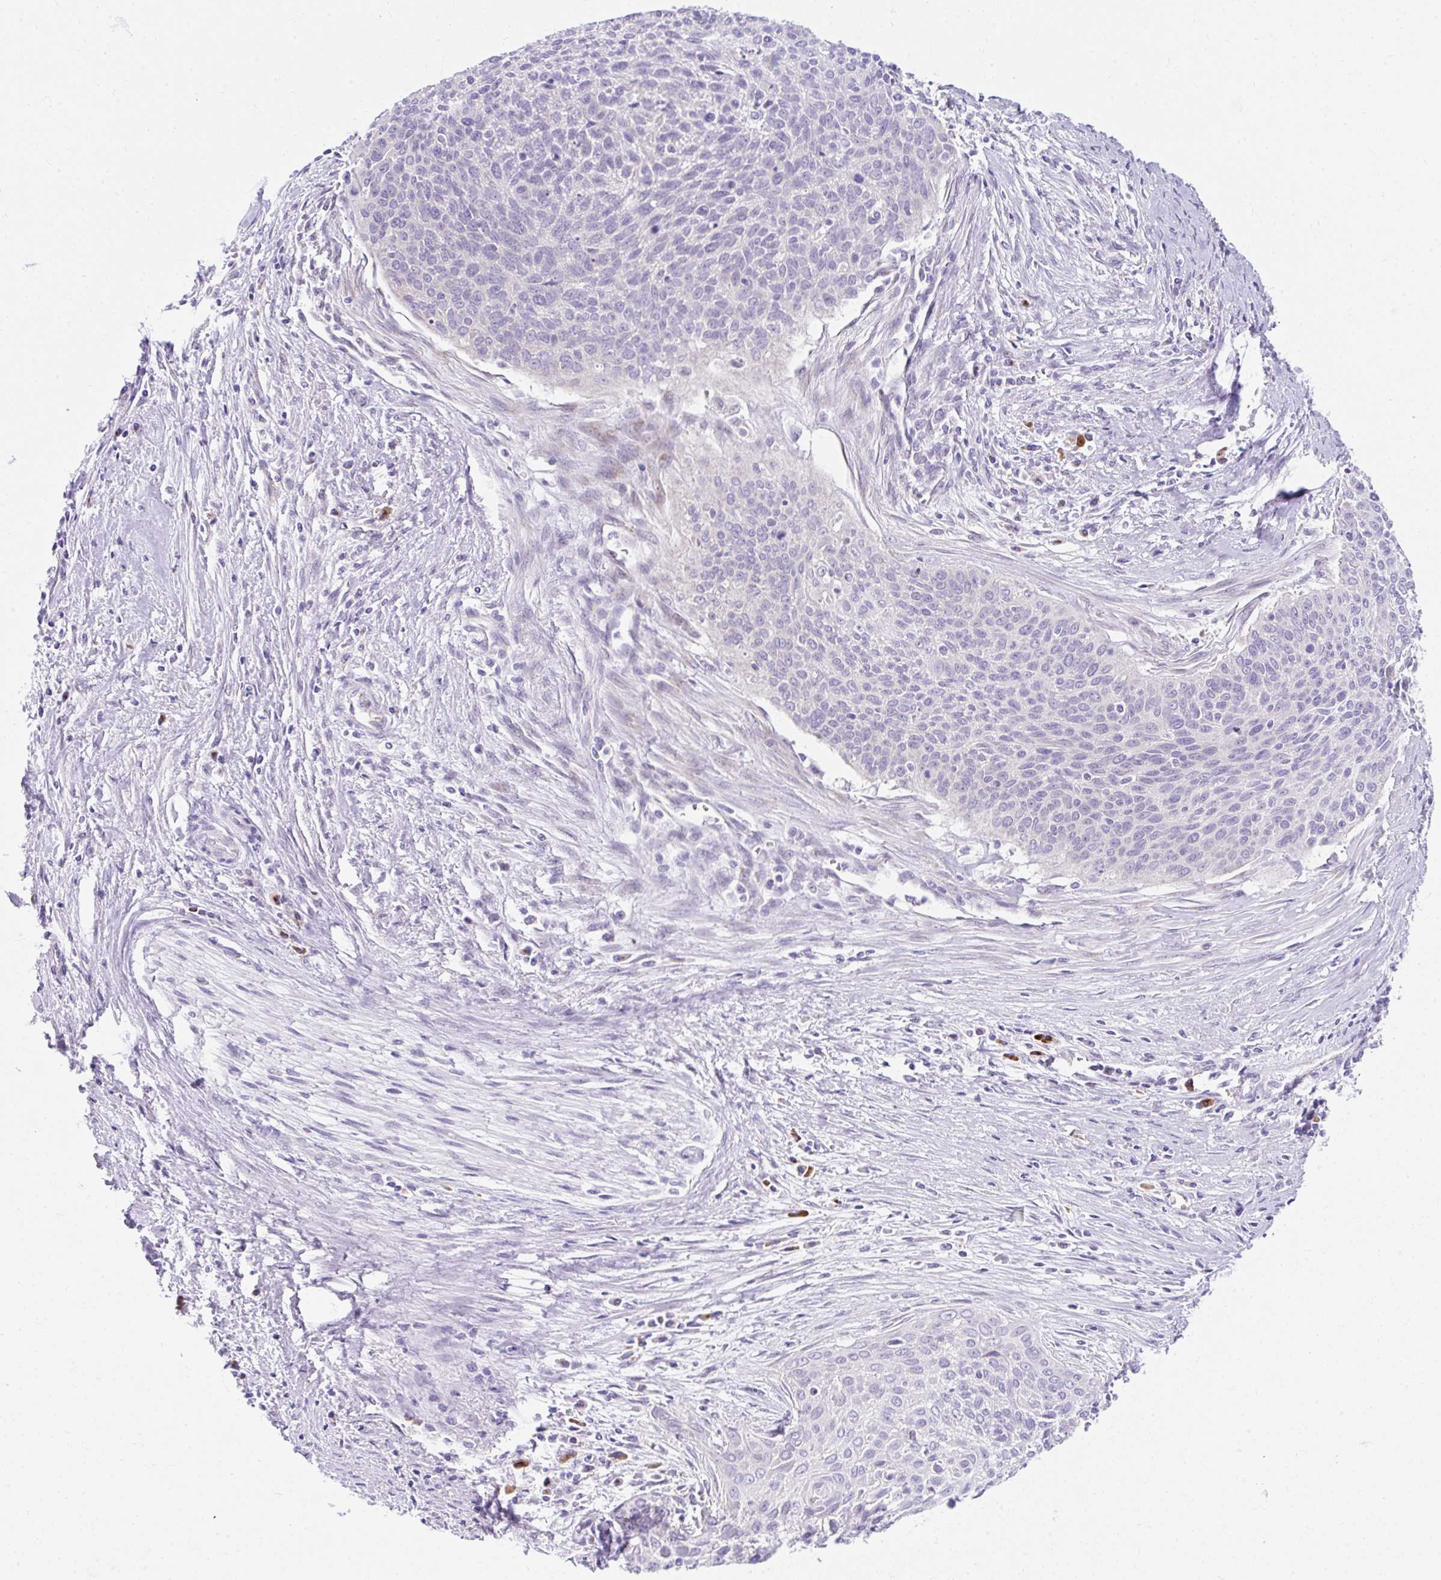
{"staining": {"intensity": "negative", "quantity": "none", "location": "none"}, "tissue": "cervical cancer", "cell_type": "Tumor cells", "image_type": "cancer", "snomed": [{"axis": "morphology", "description": "Squamous cell carcinoma, NOS"}, {"axis": "topography", "description": "Cervix"}], "caption": "Immunohistochemistry (IHC) micrograph of neoplastic tissue: human cervical cancer stained with DAB (3,3'-diaminobenzidine) displays no significant protein positivity in tumor cells.", "gene": "GOLGA8A", "patient": {"sex": "female", "age": 55}}